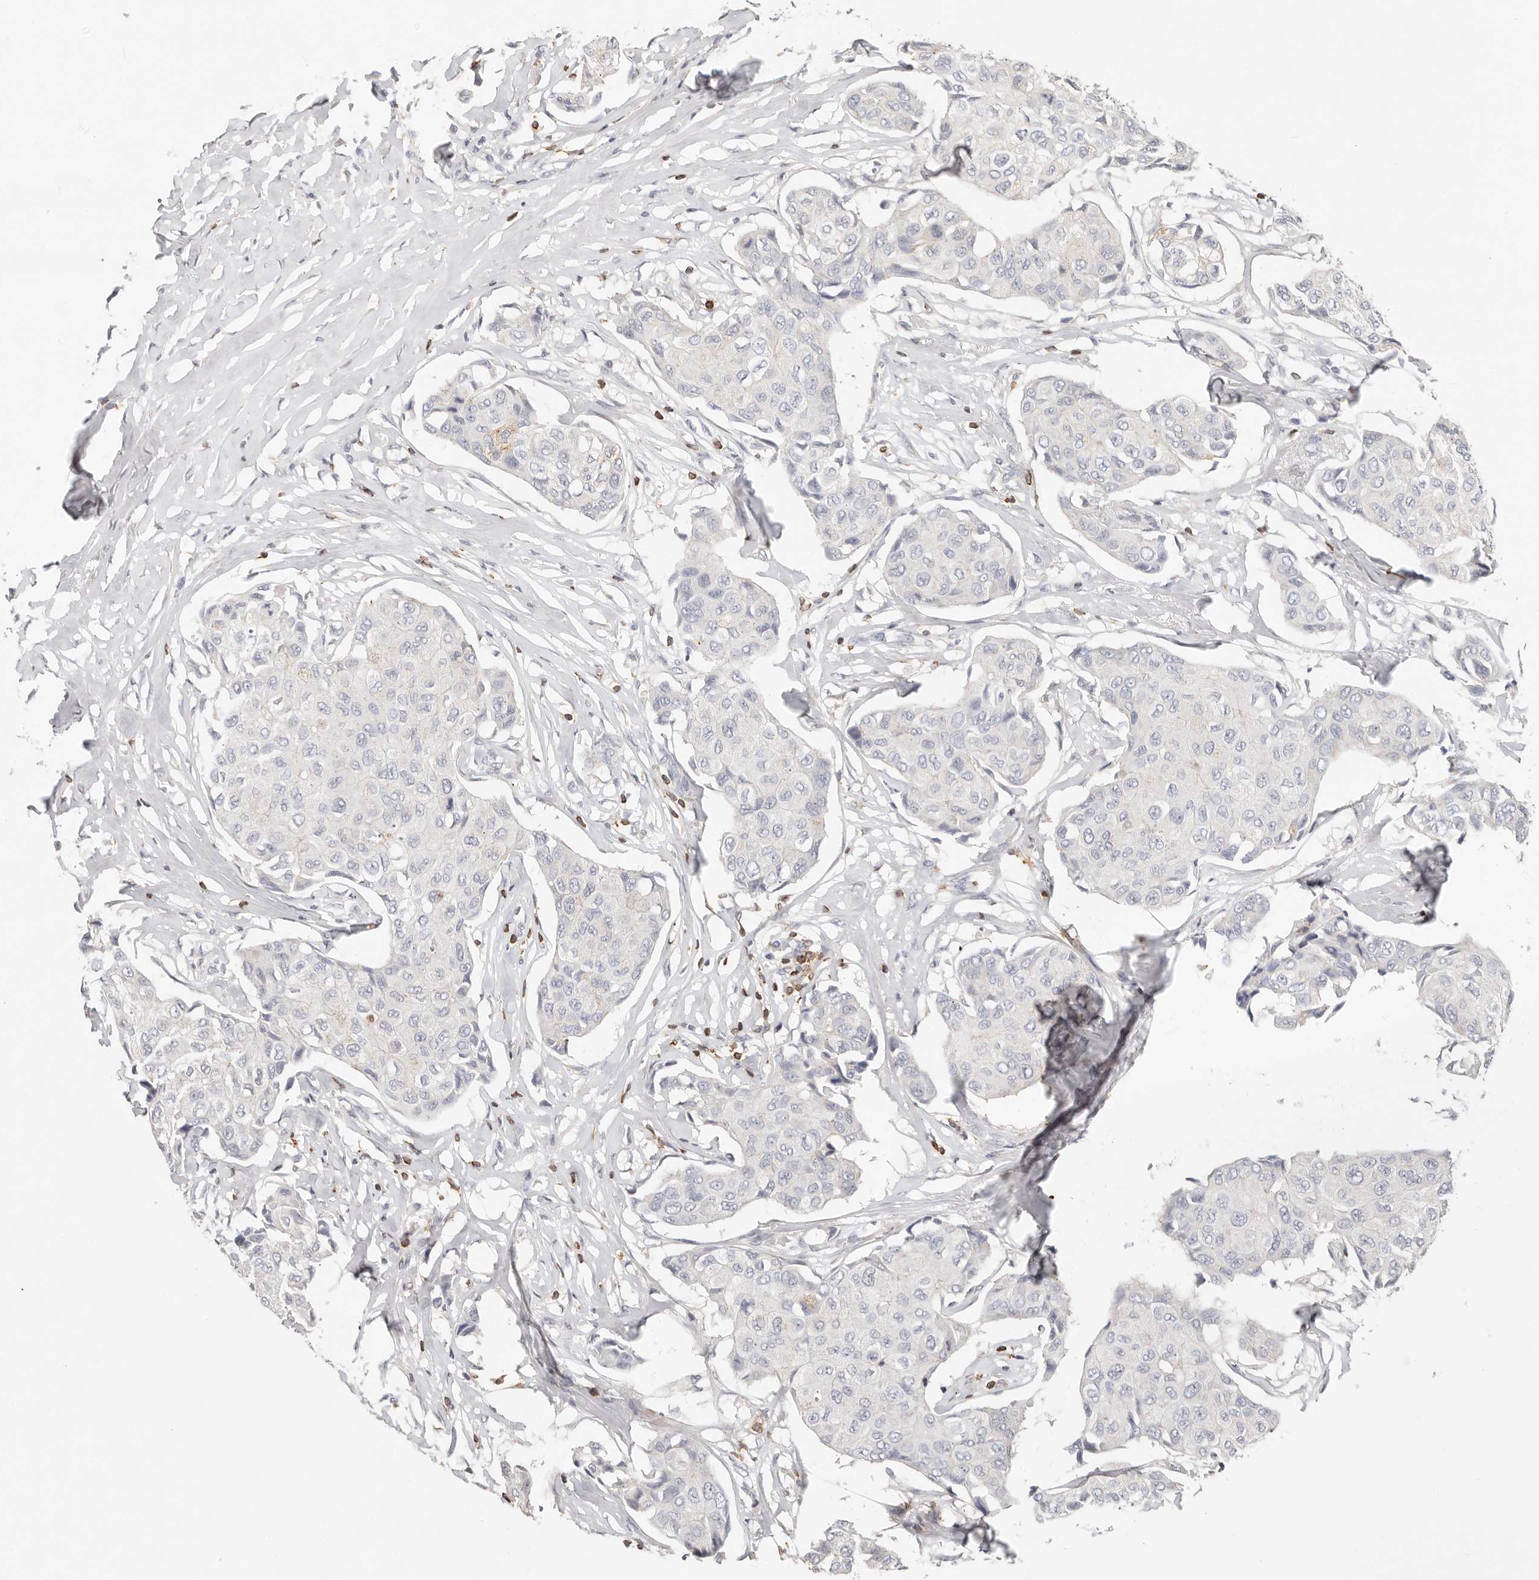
{"staining": {"intensity": "negative", "quantity": "none", "location": "none"}, "tissue": "breast cancer", "cell_type": "Tumor cells", "image_type": "cancer", "snomed": [{"axis": "morphology", "description": "Duct carcinoma"}, {"axis": "topography", "description": "Breast"}], "caption": "DAB immunohistochemical staining of human breast invasive ductal carcinoma reveals no significant staining in tumor cells.", "gene": "TMEM63B", "patient": {"sex": "female", "age": 80}}